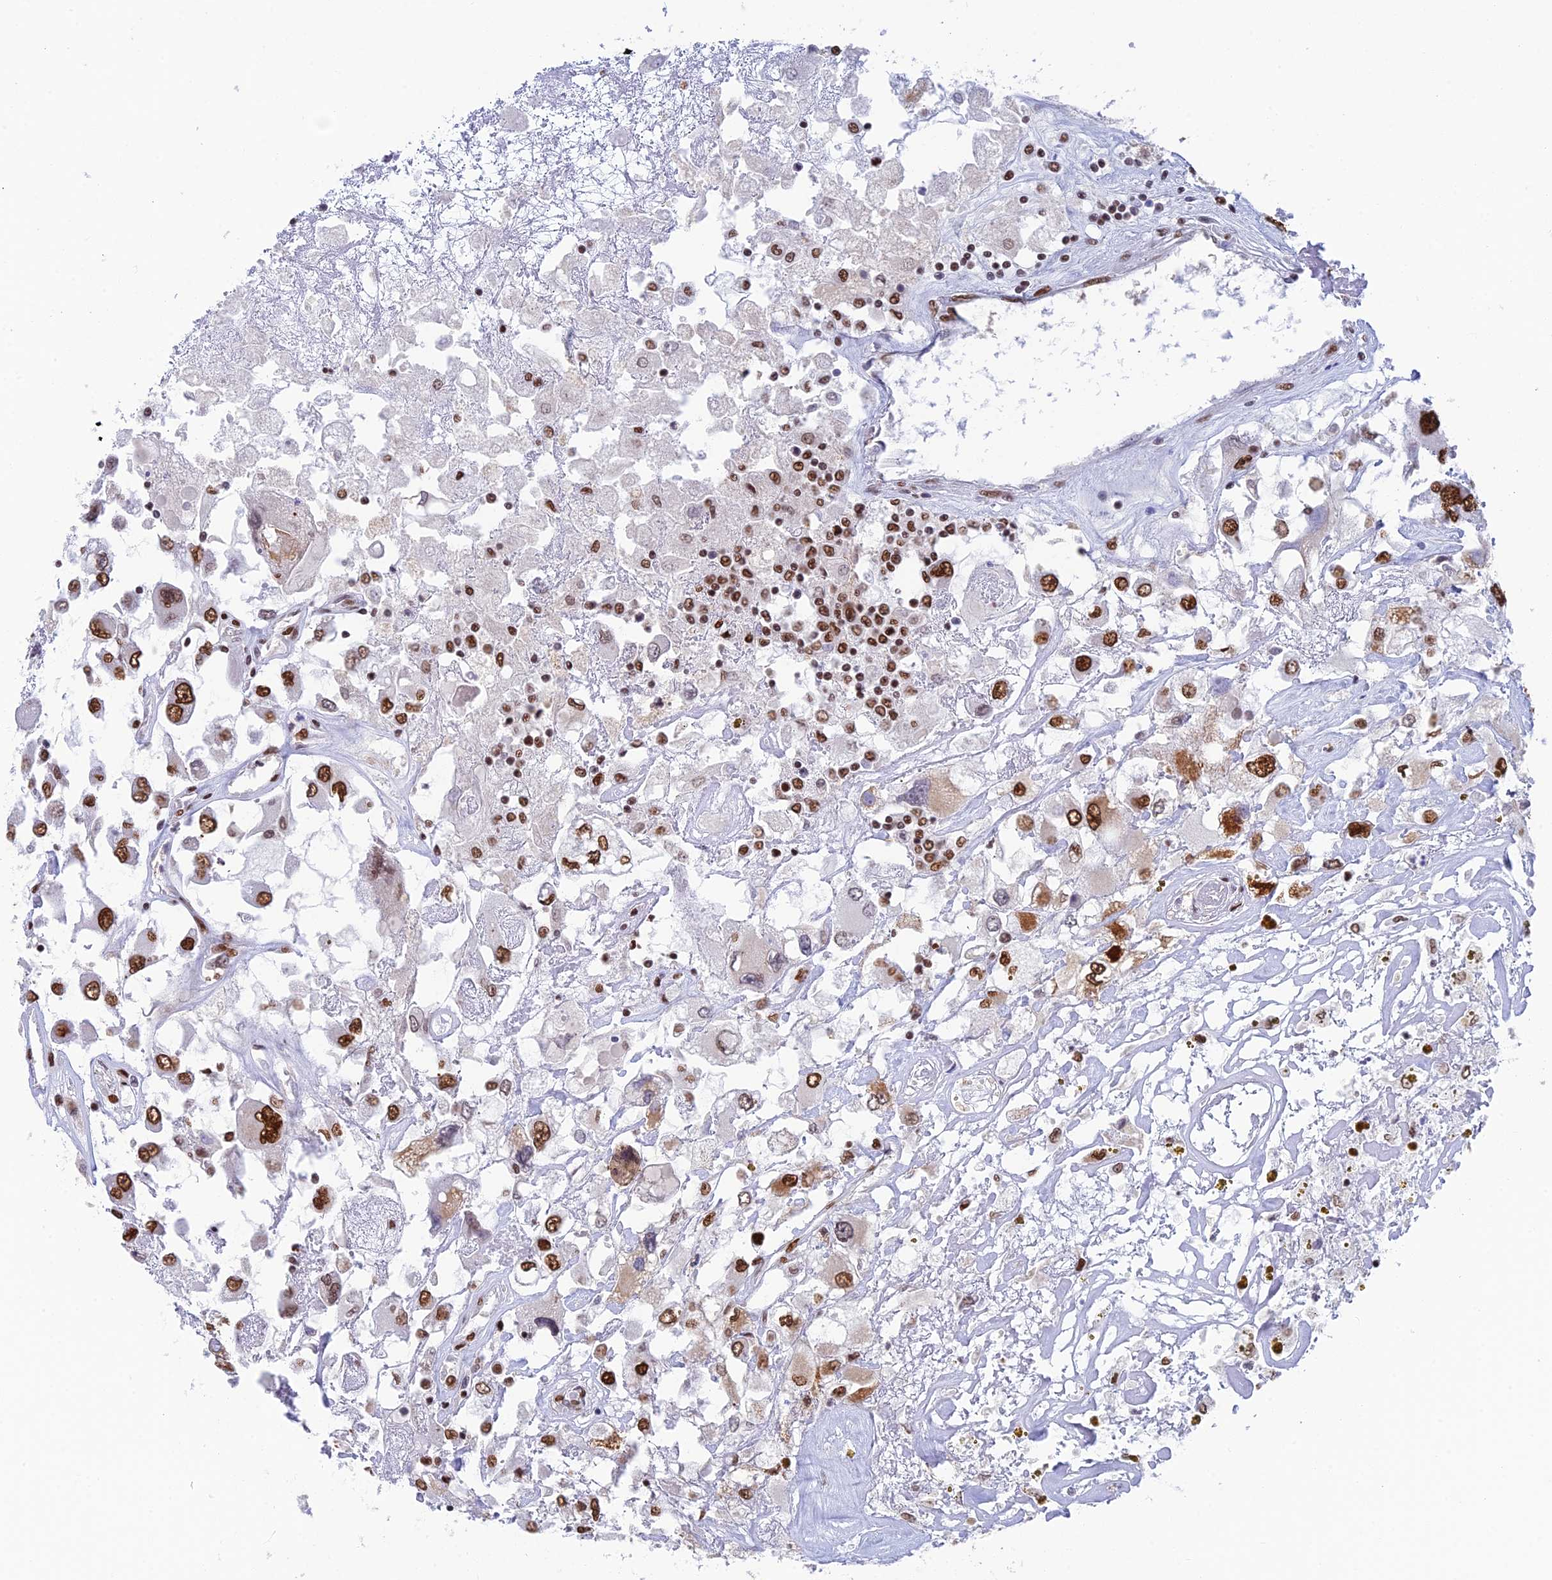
{"staining": {"intensity": "strong", "quantity": ">75%", "location": "nuclear"}, "tissue": "renal cancer", "cell_type": "Tumor cells", "image_type": "cancer", "snomed": [{"axis": "morphology", "description": "Adenocarcinoma, NOS"}, {"axis": "topography", "description": "Kidney"}], "caption": "There is high levels of strong nuclear staining in tumor cells of renal cancer (adenocarcinoma), as demonstrated by immunohistochemical staining (brown color).", "gene": "EEF1AKMT3", "patient": {"sex": "female", "age": 52}}